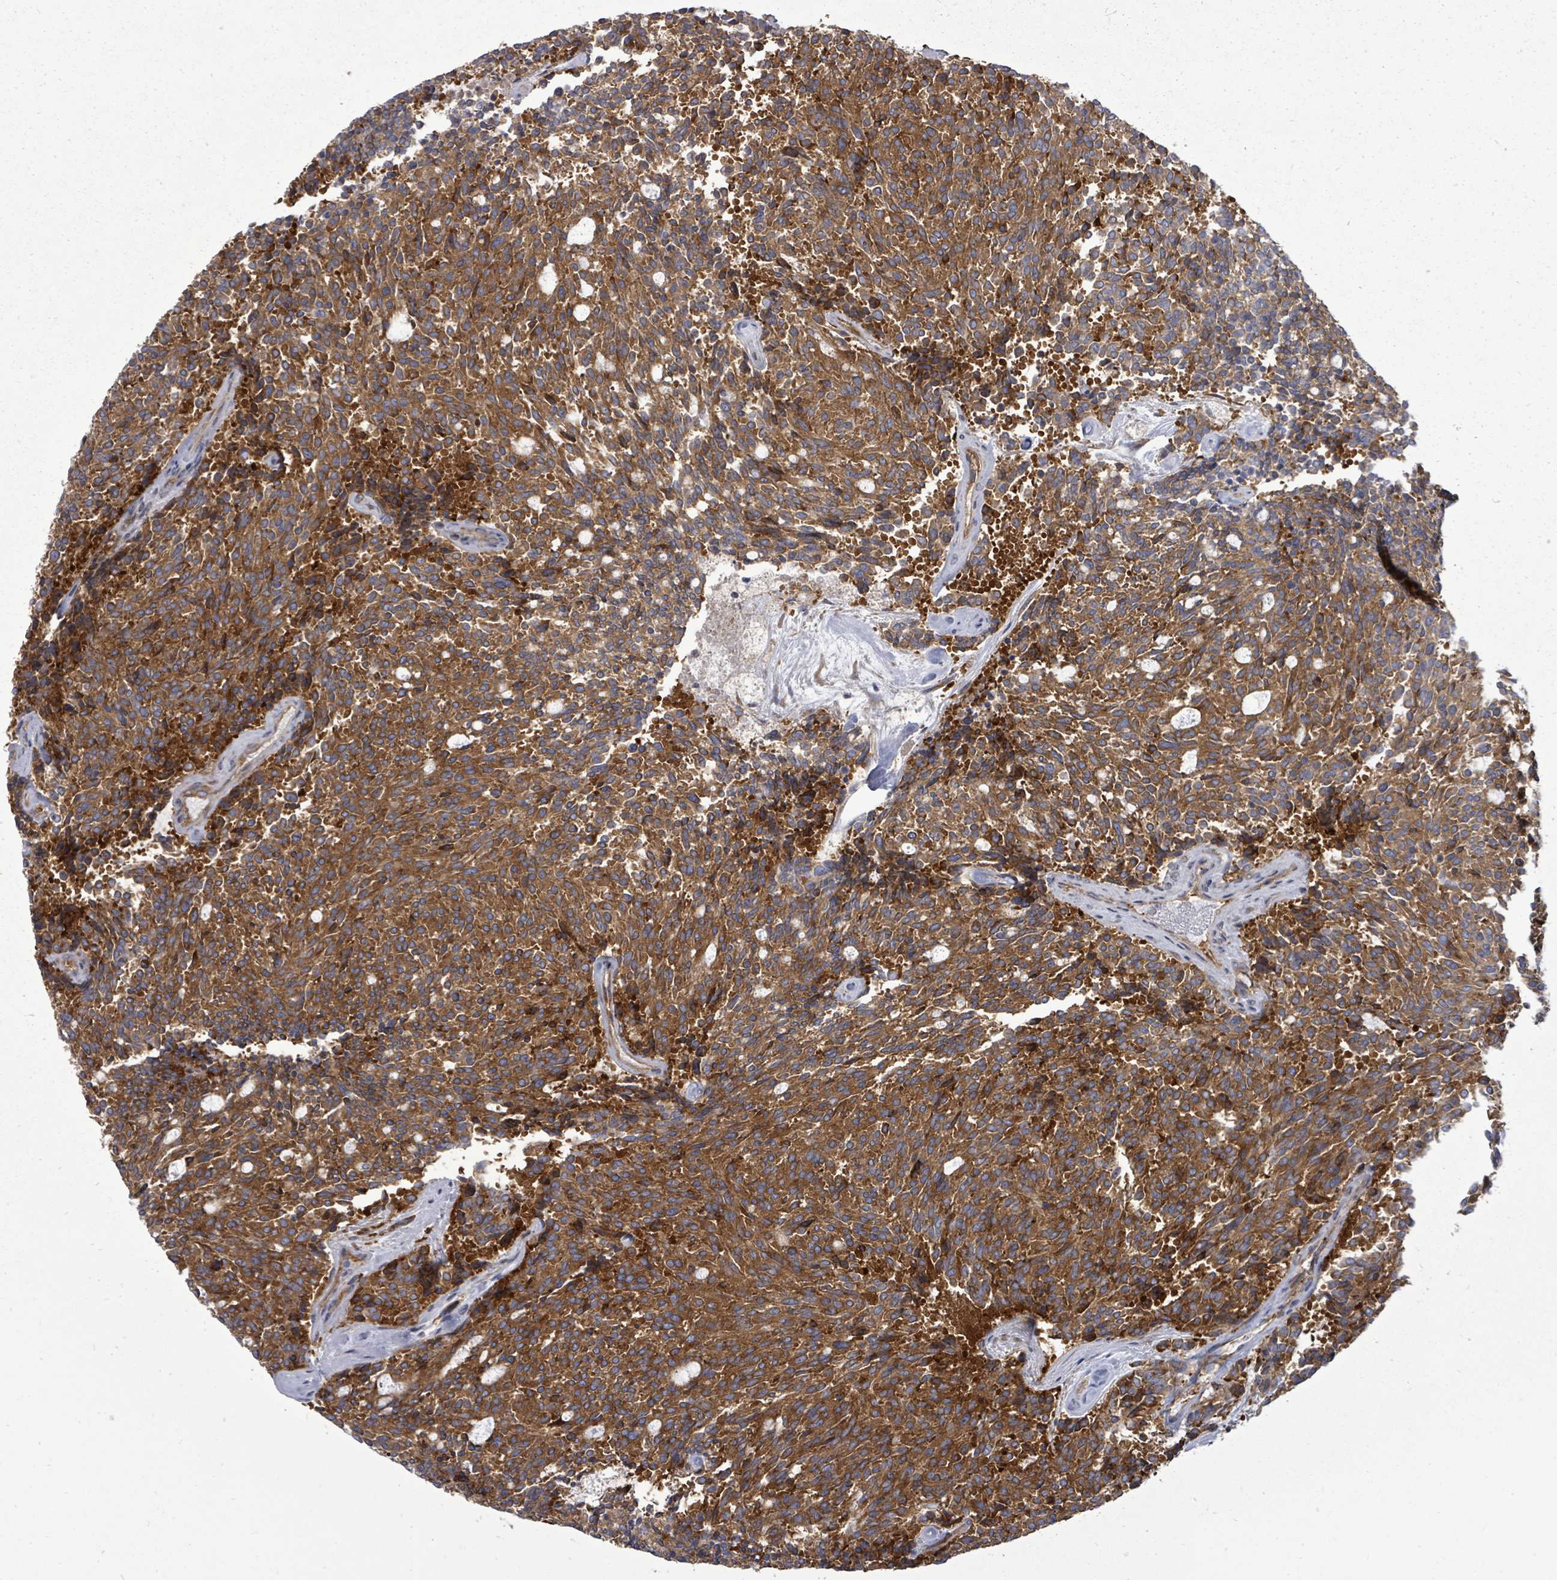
{"staining": {"intensity": "strong", "quantity": ">75%", "location": "cytoplasmic/membranous"}, "tissue": "carcinoid", "cell_type": "Tumor cells", "image_type": "cancer", "snomed": [{"axis": "morphology", "description": "Carcinoid, malignant, NOS"}, {"axis": "topography", "description": "Pancreas"}], "caption": "Protein expression by IHC exhibits strong cytoplasmic/membranous expression in approximately >75% of tumor cells in carcinoid.", "gene": "EIF3C", "patient": {"sex": "female", "age": 54}}